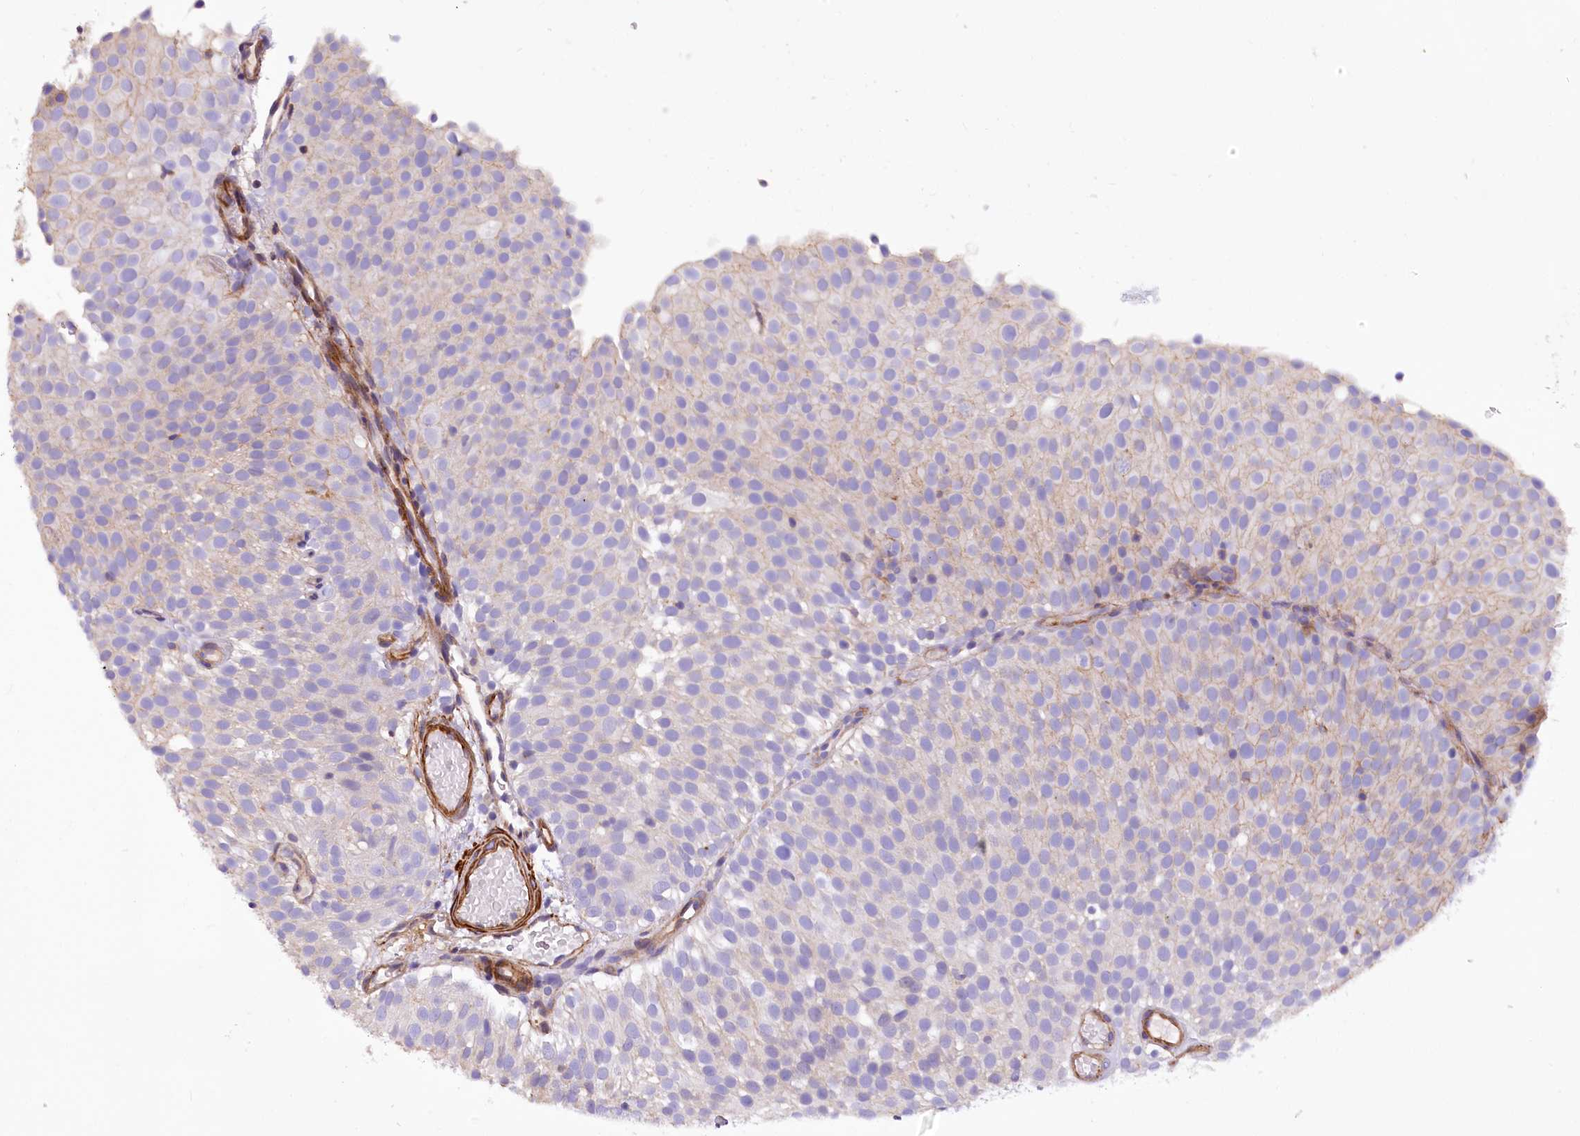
{"staining": {"intensity": "negative", "quantity": "none", "location": "none"}, "tissue": "urothelial cancer", "cell_type": "Tumor cells", "image_type": "cancer", "snomed": [{"axis": "morphology", "description": "Urothelial carcinoma, Low grade"}, {"axis": "topography", "description": "Urinary bladder"}], "caption": "Urothelial cancer was stained to show a protein in brown. There is no significant positivity in tumor cells.", "gene": "DPP3", "patient": {"sex": "male", "age": 78}}